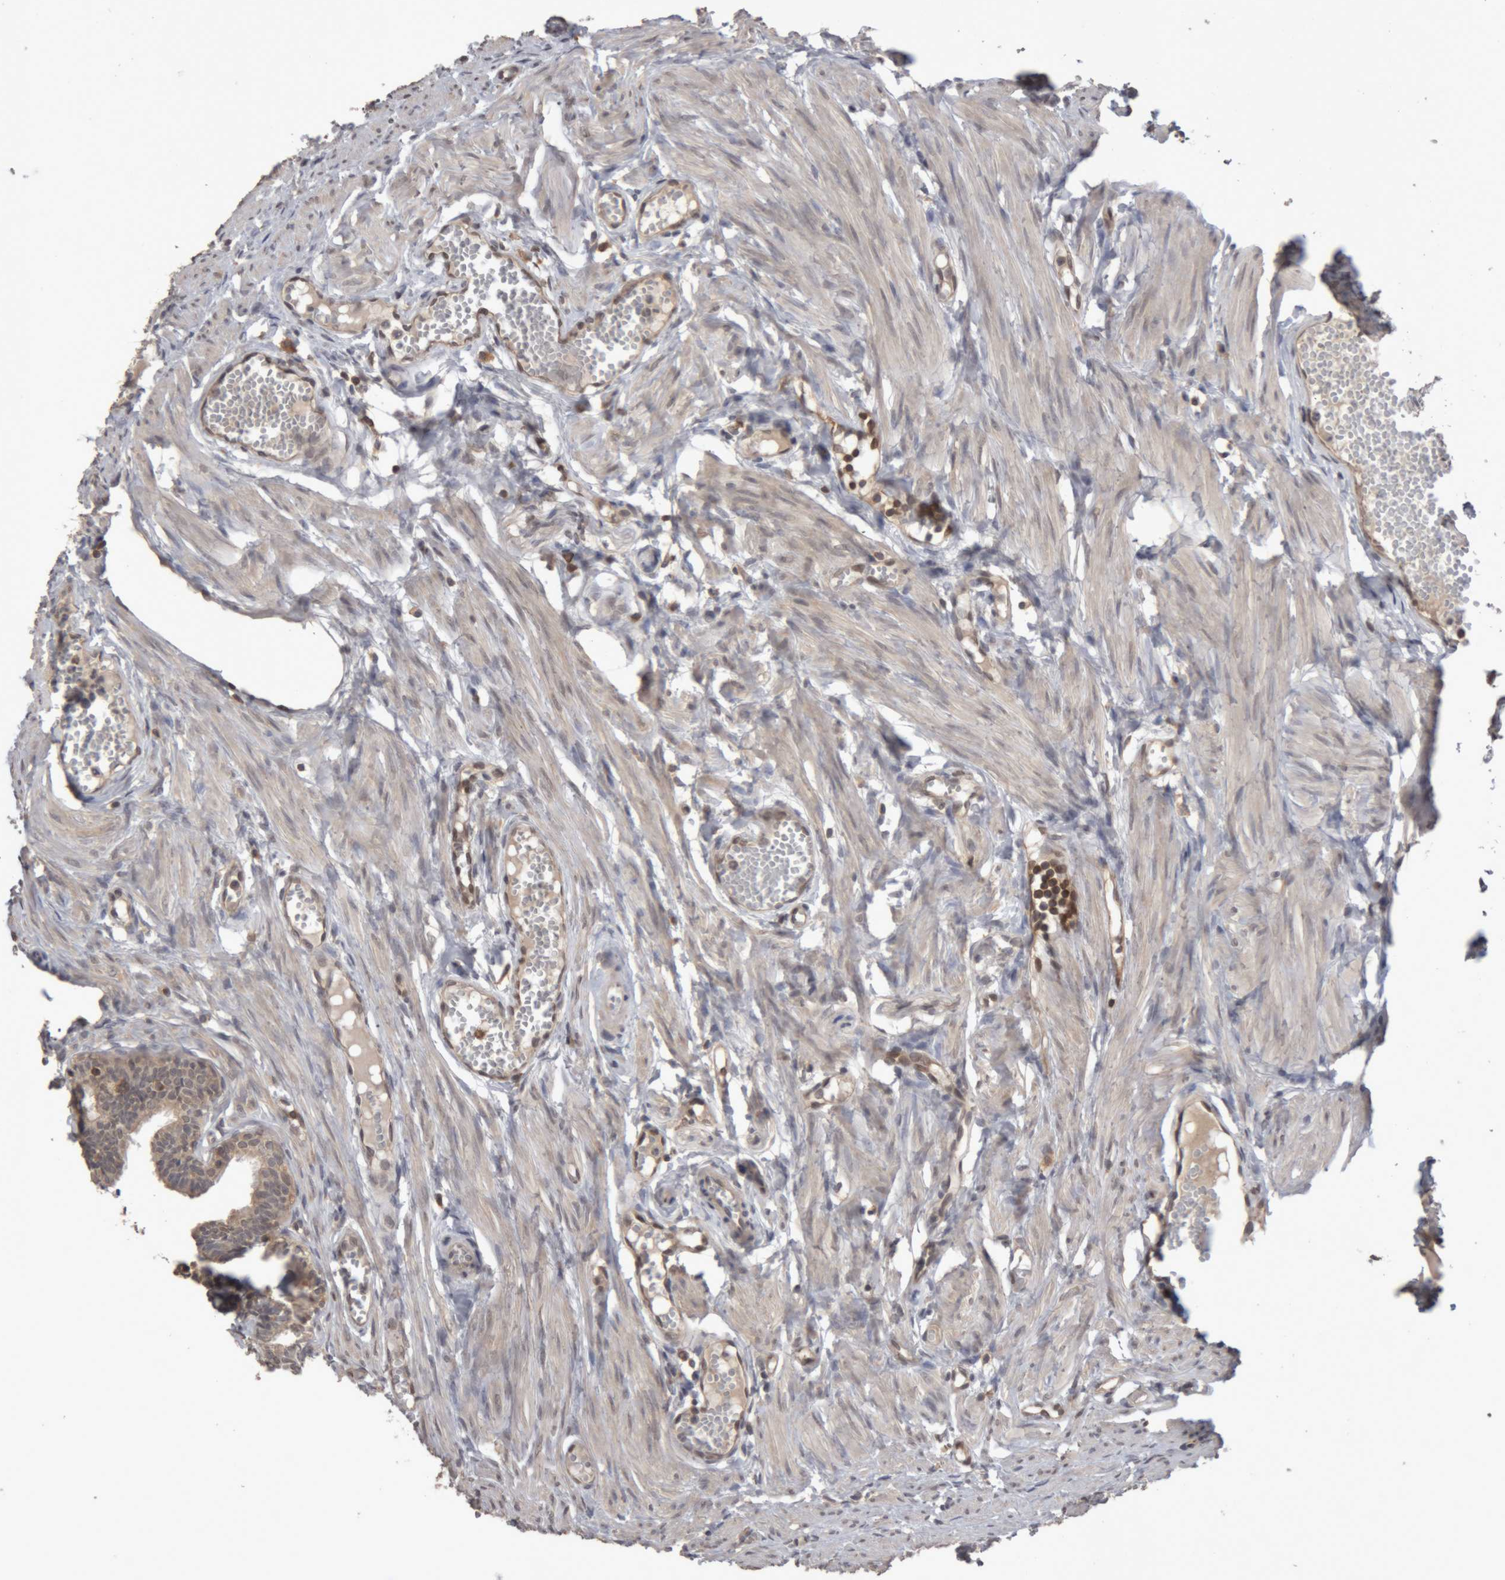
{"staining": {"intensity": "moderate", "quantity": "<25%", "location": "cytoplasmic/membranous"}, "tissue": "fallopian tube", "cell_type": "Glandular cells", "image_type": "normal", "snomed": [{"axis": "morphology", "description": "Normal tissue, NOS"}, {"axis": "topography", "description": "Fallopian tube"}, {"axis": "topography", "description": "Ovary"}], "caption": "An immunohistochemistry micrograph of normal tissue is shown. Protein staining in brown highlights moderate cytoplasmic/membranous positivity in fallopian tube within glandular cells.", "gene": "NFATC2", "patient": {"sex": "female", "age": 23}}